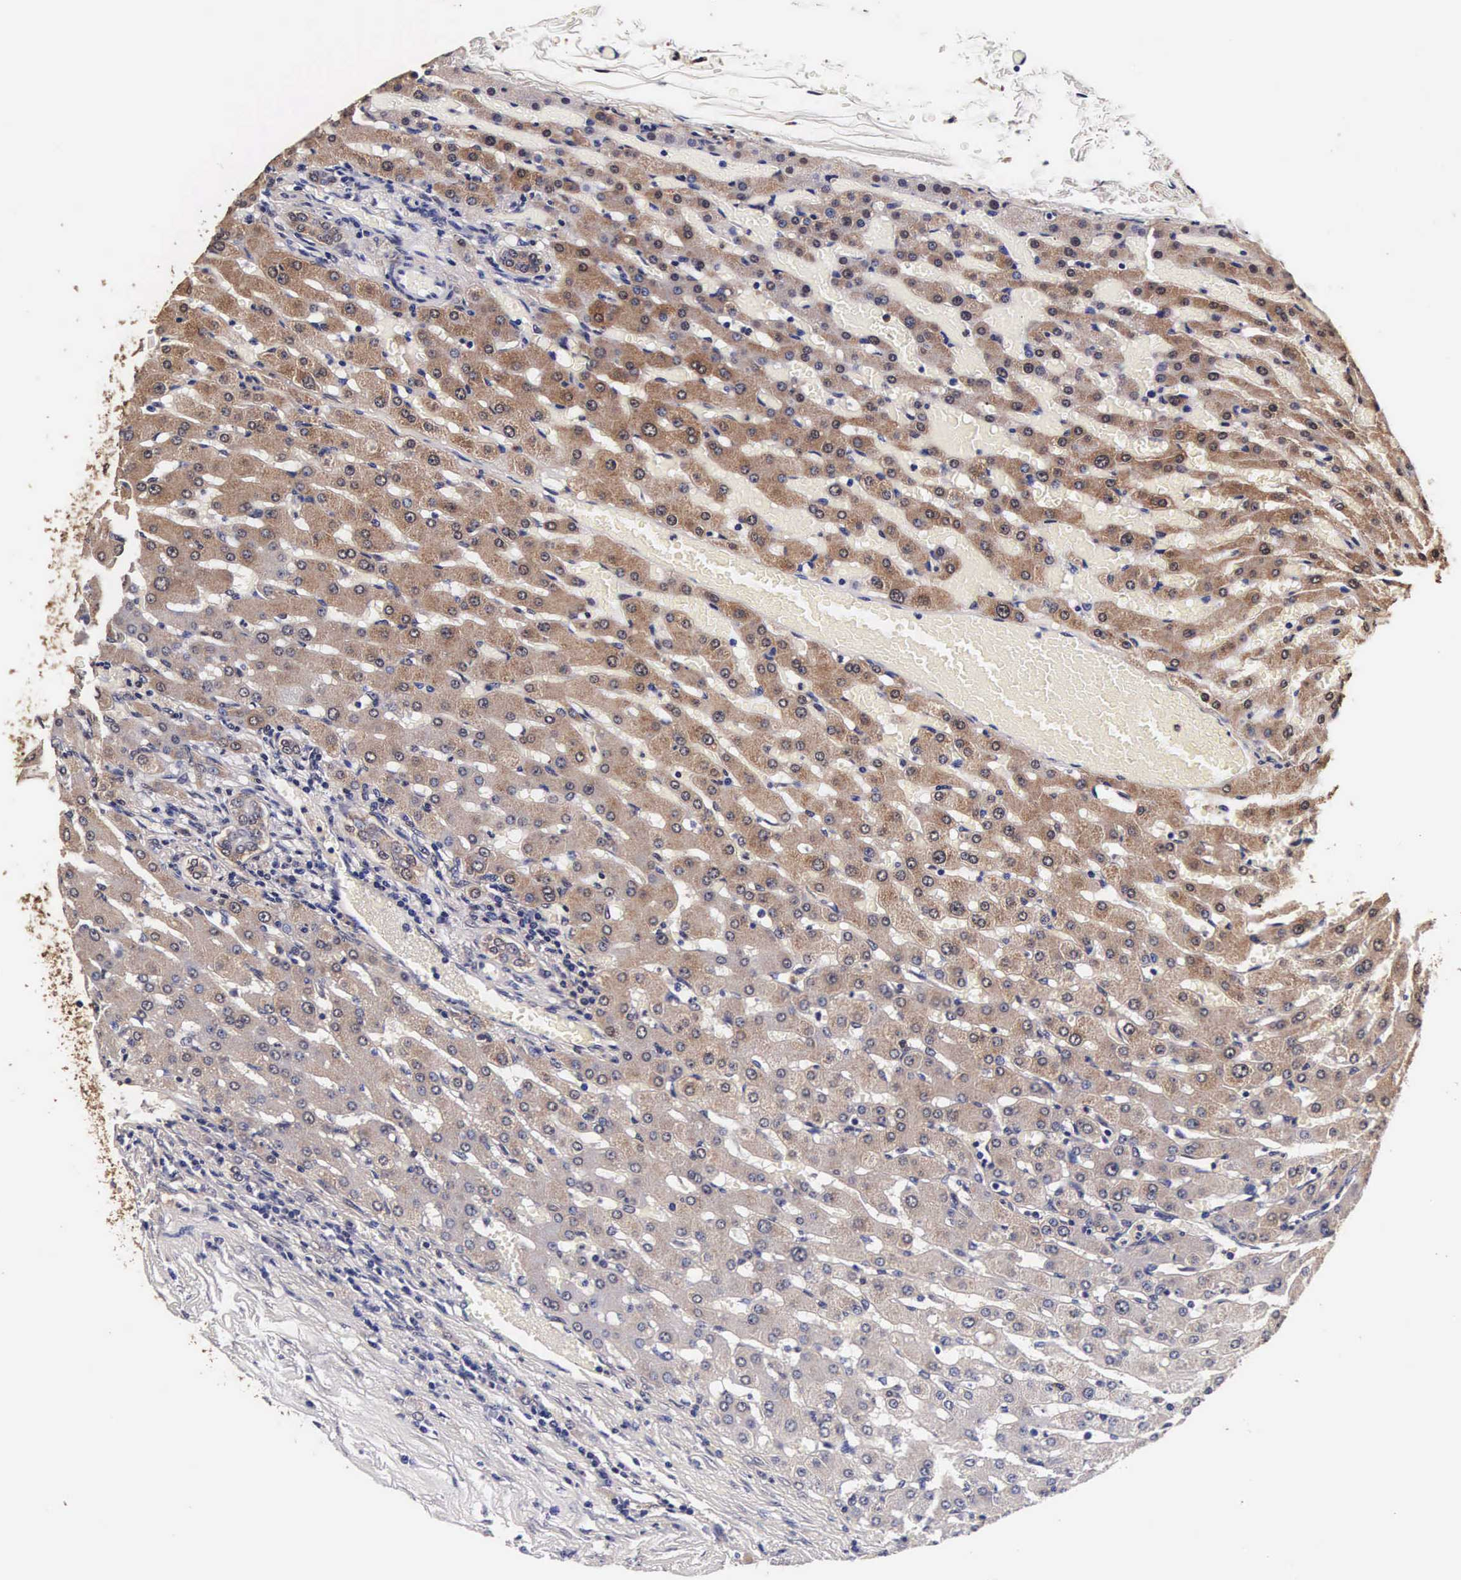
{"staining": {"intensity": "weak", "quantity": "25%-75%", "location": "cytoplasmic/membranous,nuclear"}, "tissue": "liver", "cell_type": "Cholangiocytes", "image_type": "normal", "snomed": [{"axis": "morphology", "description": "Normal tissue, NOS"}, {"axis": "topography", "description": "Liver"}], "caption": "Brown immunohistochemical staining in benign liver demonstrates weak cytoplasmic/membranous,nuclear expression in about 25%-75% of cholangiocytes. (DAB = brown stain, brightfield microscopy at high magnification).", "gene": "TECPR2", "patient": {"sex": "female", "age": 30}}